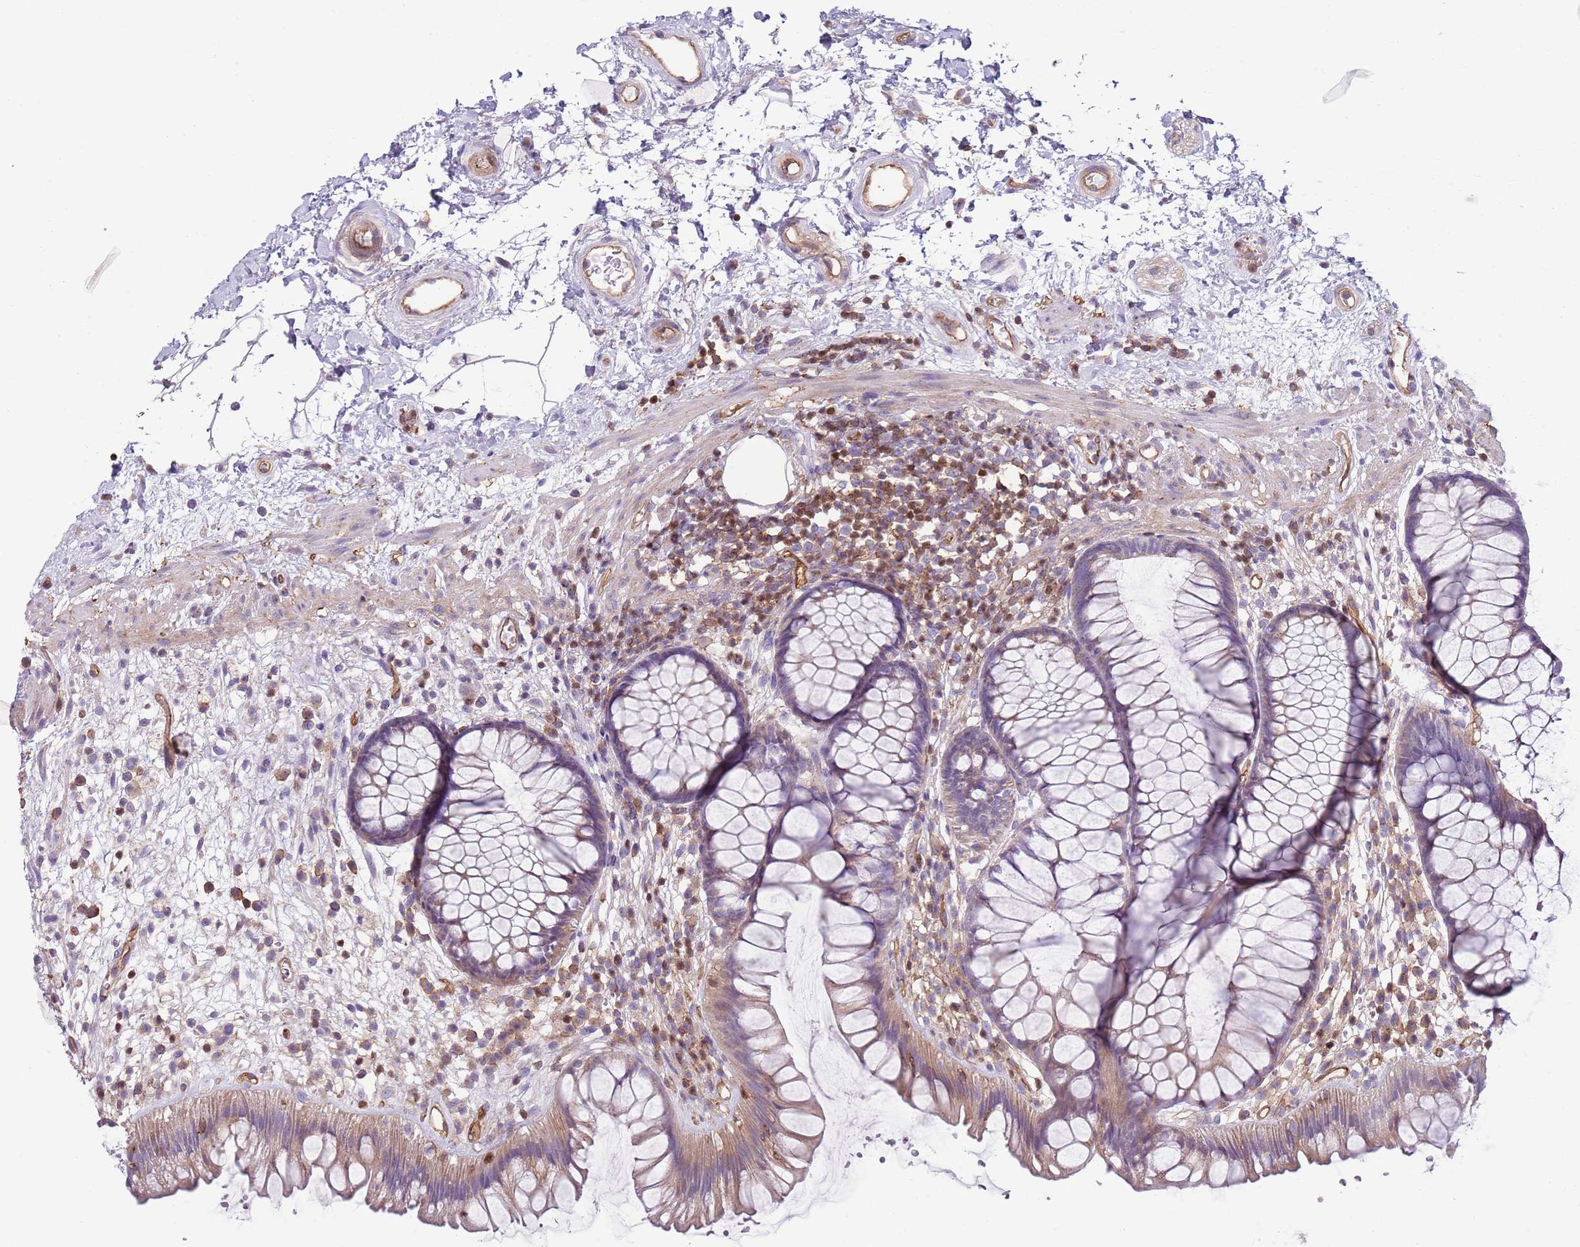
{"staining": {"intensity": "weak", "quantity": "25%-75%", "location": "cytoplasmic/membranous"}, "tissue": "rectum", "cell_type": "Glandular cells", "image_type": "normal", "snomed": [{"axis": "morphology", "description": "Normal tissue, NOS"}, {"axis": "topography", "description": "Rectum"}], "caption": "Brown immunohistochemical staining in normal human rectum displays weak cytoplasmic/membranous staining in about 25%-75% of glandular cells. The protein is stained brown, and the nuclei are stained in blue (DAB (3,3'-diaminobenzidine) IHC with brightfield microscopy, high magnification).", "gene": "GNAI1", "patient": {"sex": "male", "age": 51}}